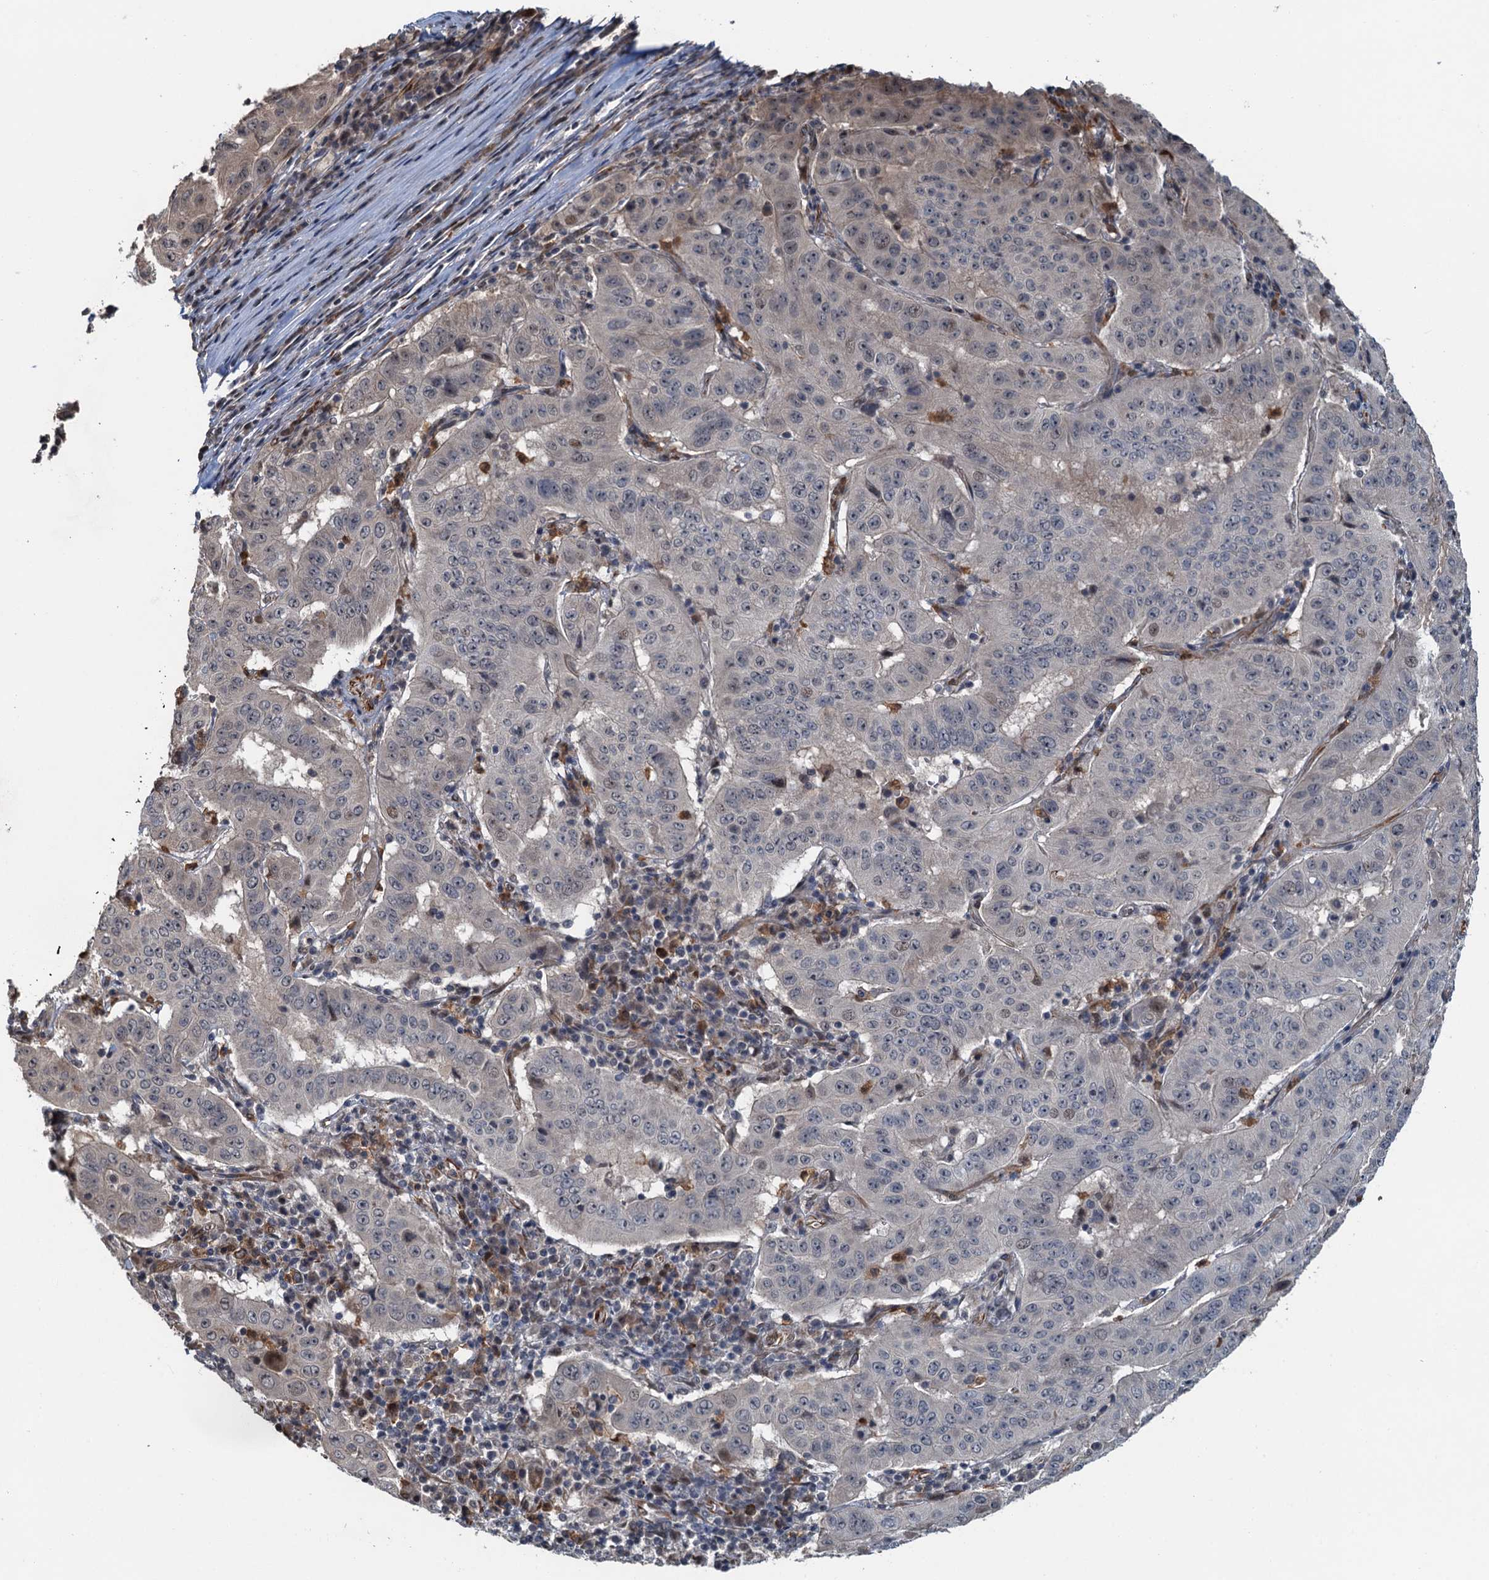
{"staining": {"intensity": "negative", "quantity": "none", "location": "none"}, "tissue": "pancreatic cancer", "cell_type": "Tumor cells", "image_type": "cancer", "snomed": [{"axis": "morphology", "description": "Adenocarcinoma, NOS"}, {"axis": "topography", "description": "Pancreas"}], "caption": "Immunohistochemistry (IHC) of pancreatic cancer shows no positivity in tumor cells. (Brightfield microscopy of DAB IHC at high magnification).", "gene": "WHAMM", "patient": {"sex": "male", "age": 63}}